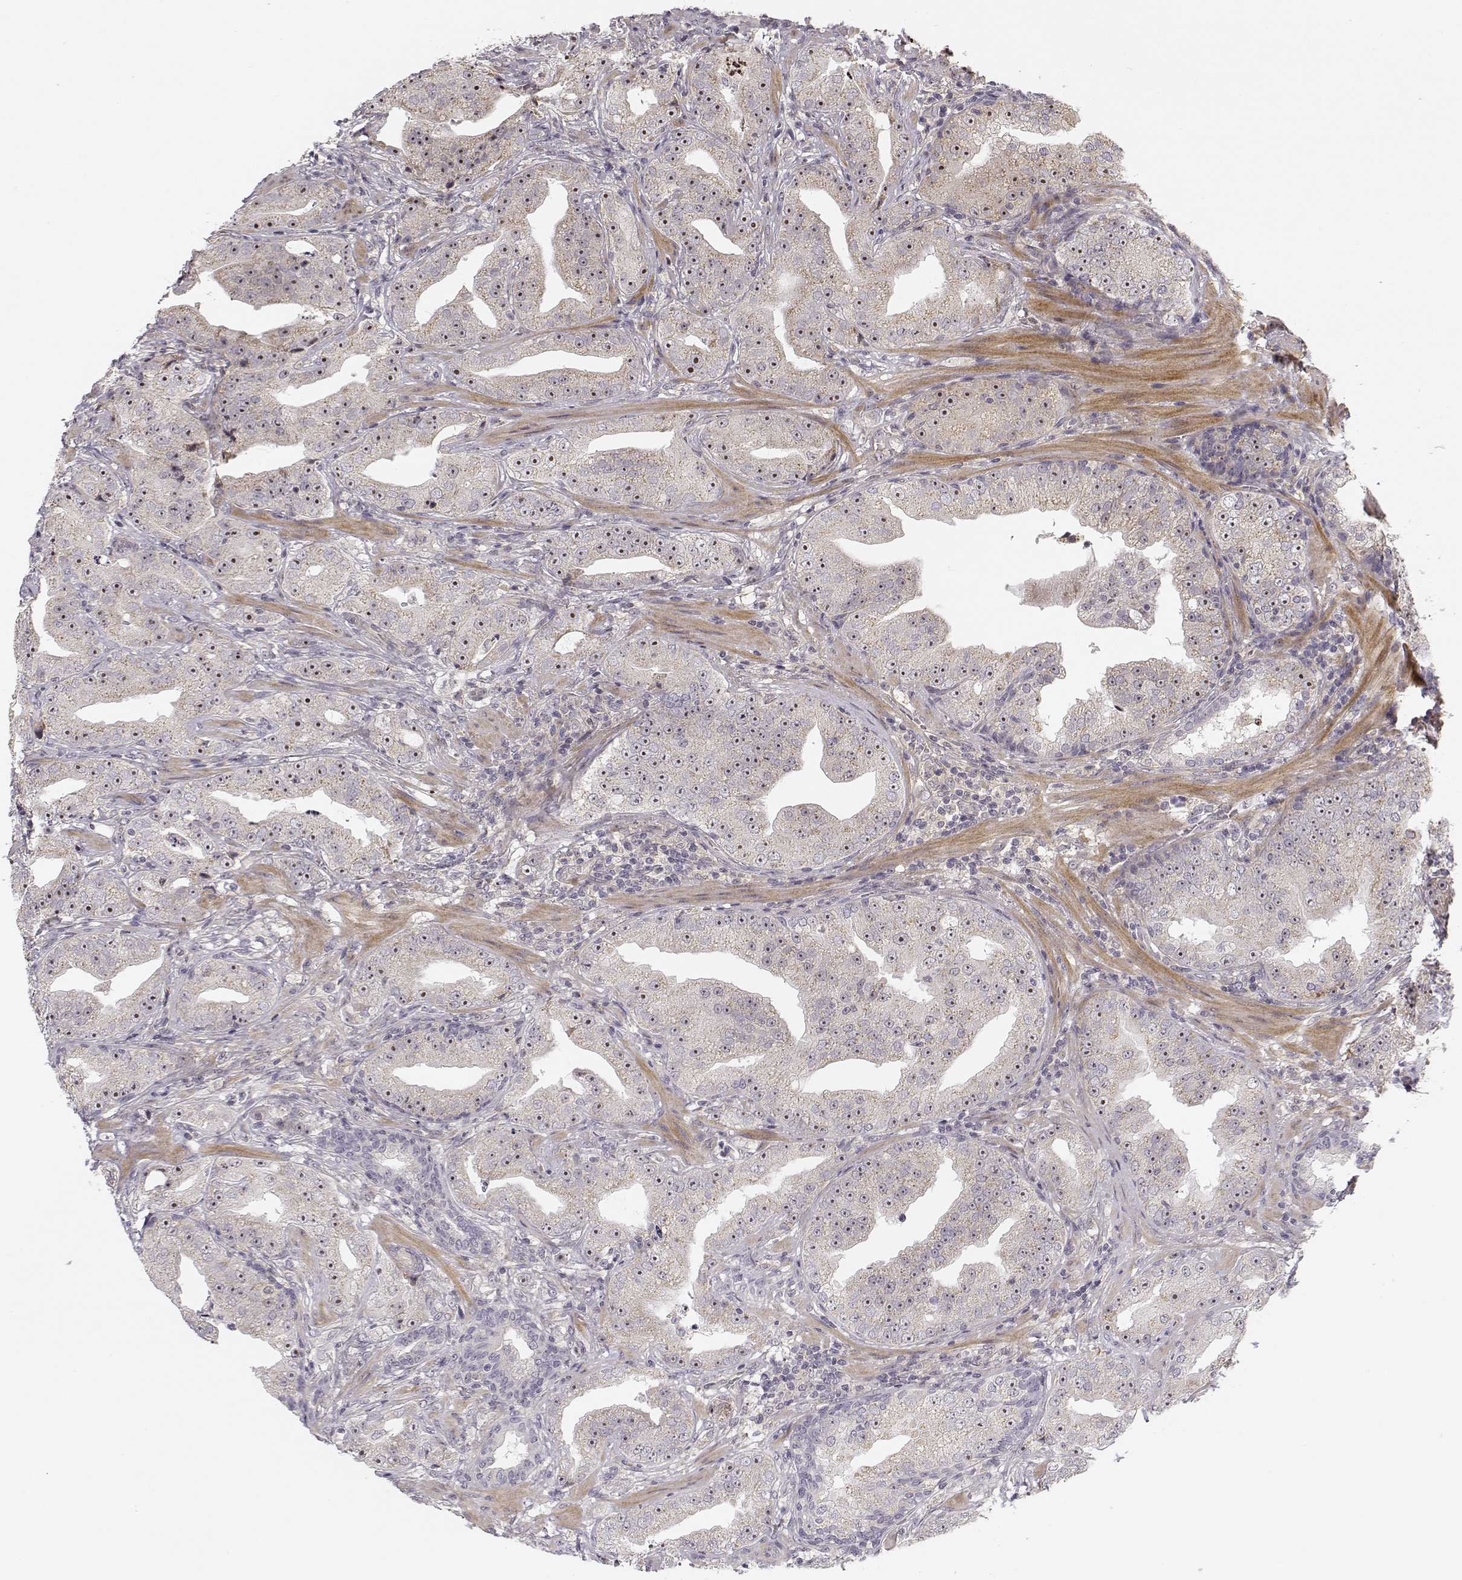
{"staining": {"intensity": "weak", "quantity": ">75%", "location": "nuclear"}, "tissue": "prostate cancer", "cell_type": "Tumor cells", "image_type": "cancer", "snomed": [{"axis": "morphology", "description": "Adenocarcinoma, Low grade"}, {"axis": "topography", "description": "Prostate"}], "caption": "Tumor cells display low levels of weak nuclear positivity in about >75% of cells in human prostate low-grade adenocarcinoma.", "gene": "MED12L", "patient": {"sex": "male", "age": 62}}